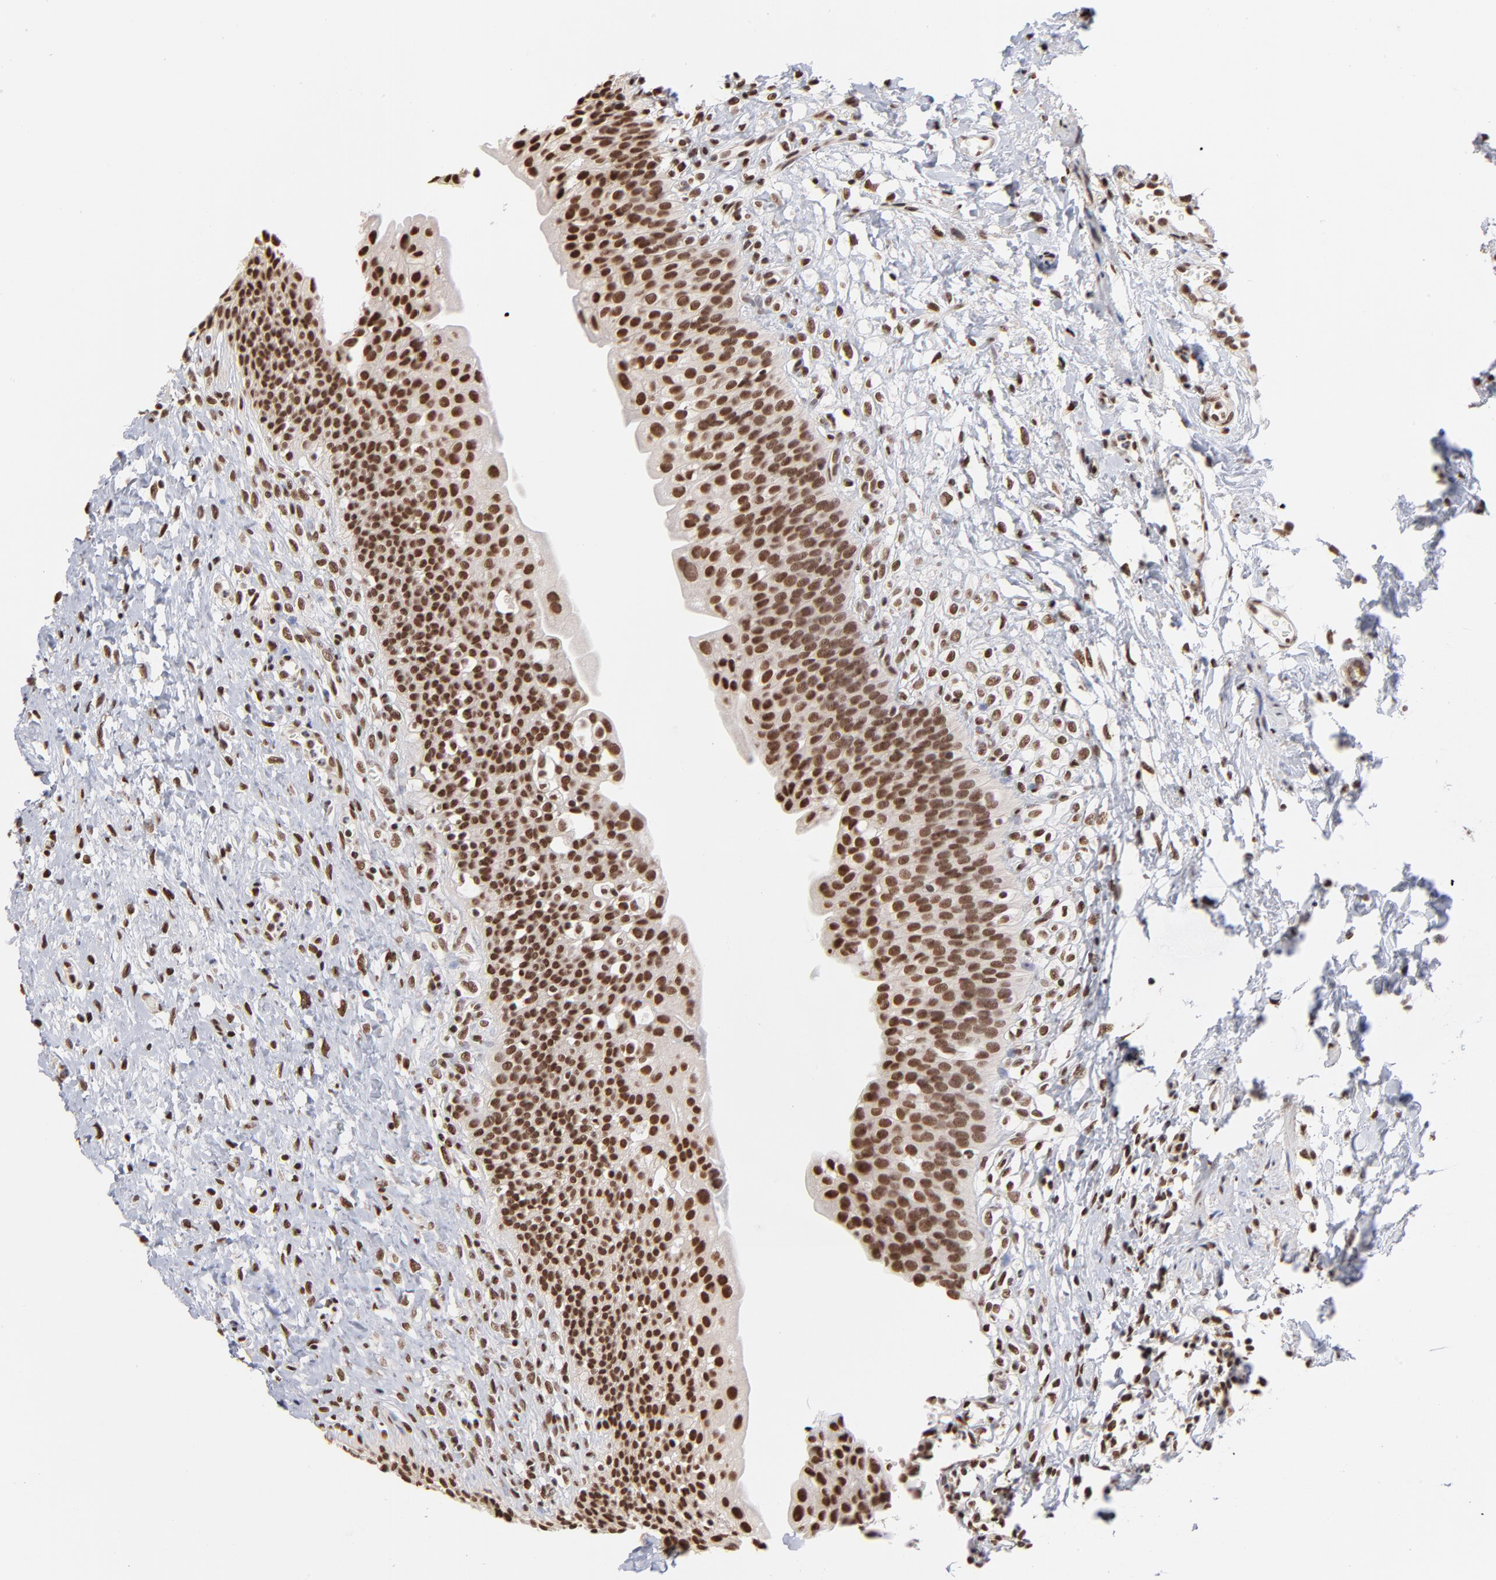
{"staining": {"intensity": "strong", "quantity": ">75%", "location": "cytoplasmic/membranous,nuclear"}, "tissue": "urinary bladder", "cell_type": "Urothelial cells", "image_type": "normal", "snomed": [{"axis": "morphology", "description": "Normal tissue, NOS"}, {"axis": "topography", "description": "Urinary bladder"}], "caption": "A high-resolution photomicrograph shows IHC staining of normal urinary bladder, which exhibits strong cytoplasmic/membranous,nuclear positivity in approximately >75% of urothelial cells.", "gene": "ZNF3", "patient": {"sex": "female", "age": 80}}